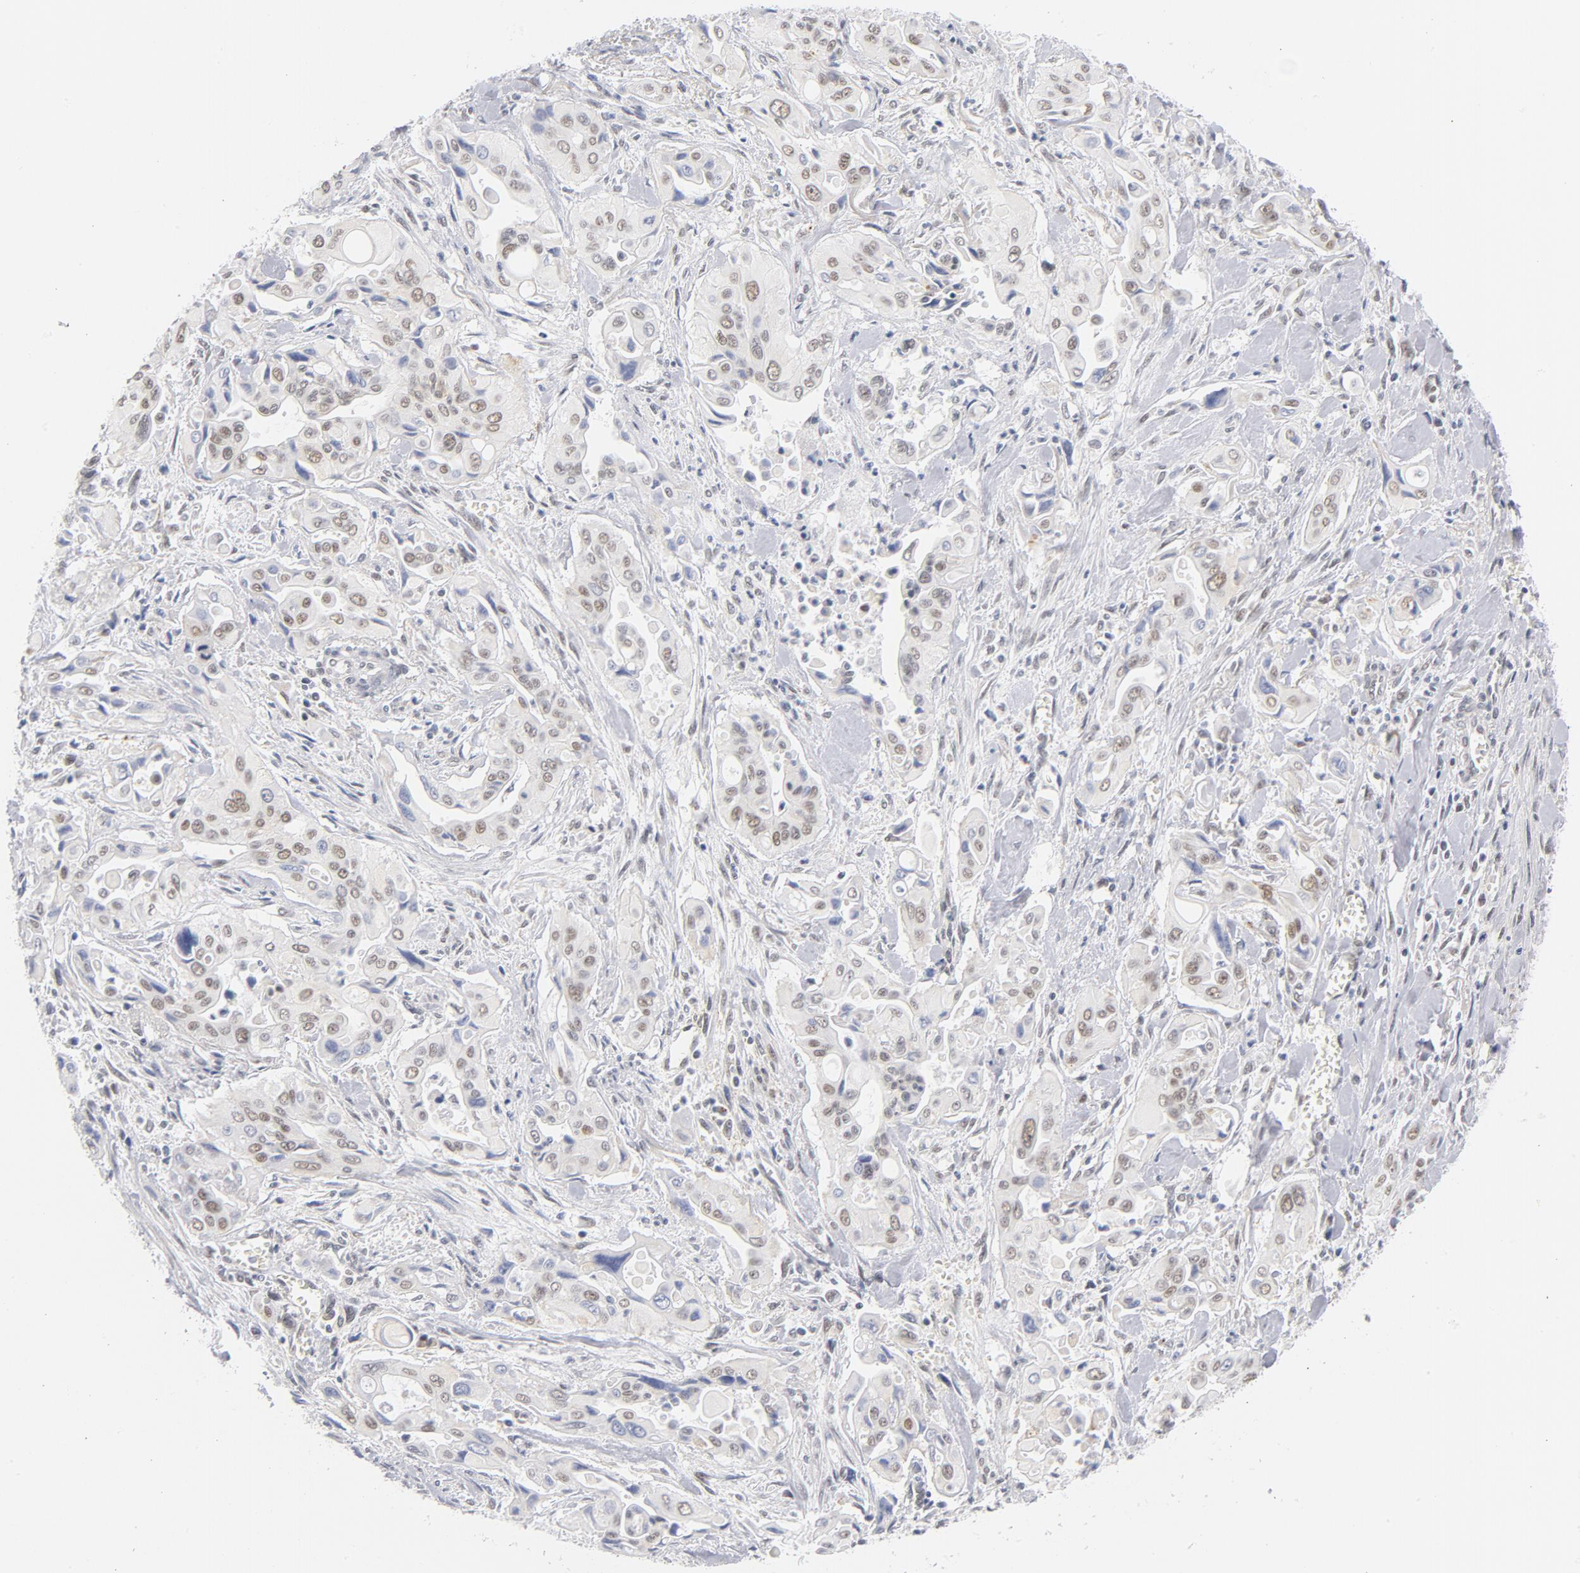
{"staining": {"intensity": "weak", "quantity": "25%-75%", "location": "nuclear"}, "tissue": "pancreatic cancer", "cell_type": "Tumor cells", "image_type": "cancer", "snomed": [{"axis": "morphology", "description": "Adenocarcinoma, NOS"}, {"axis": "topography", "description": "Pancreas"}], "caption": "Brown immunohistochemical staining in human pancreatic cancer exhibits weak nuclear positivity in about 25%-75% of tumor cells. (DAB (3,3'-diaminobenzidine) = brown stain, brightfield microscopy at high magnification).", "gene": "BAP1", "patient": {"sex": "male", "age": 77}}